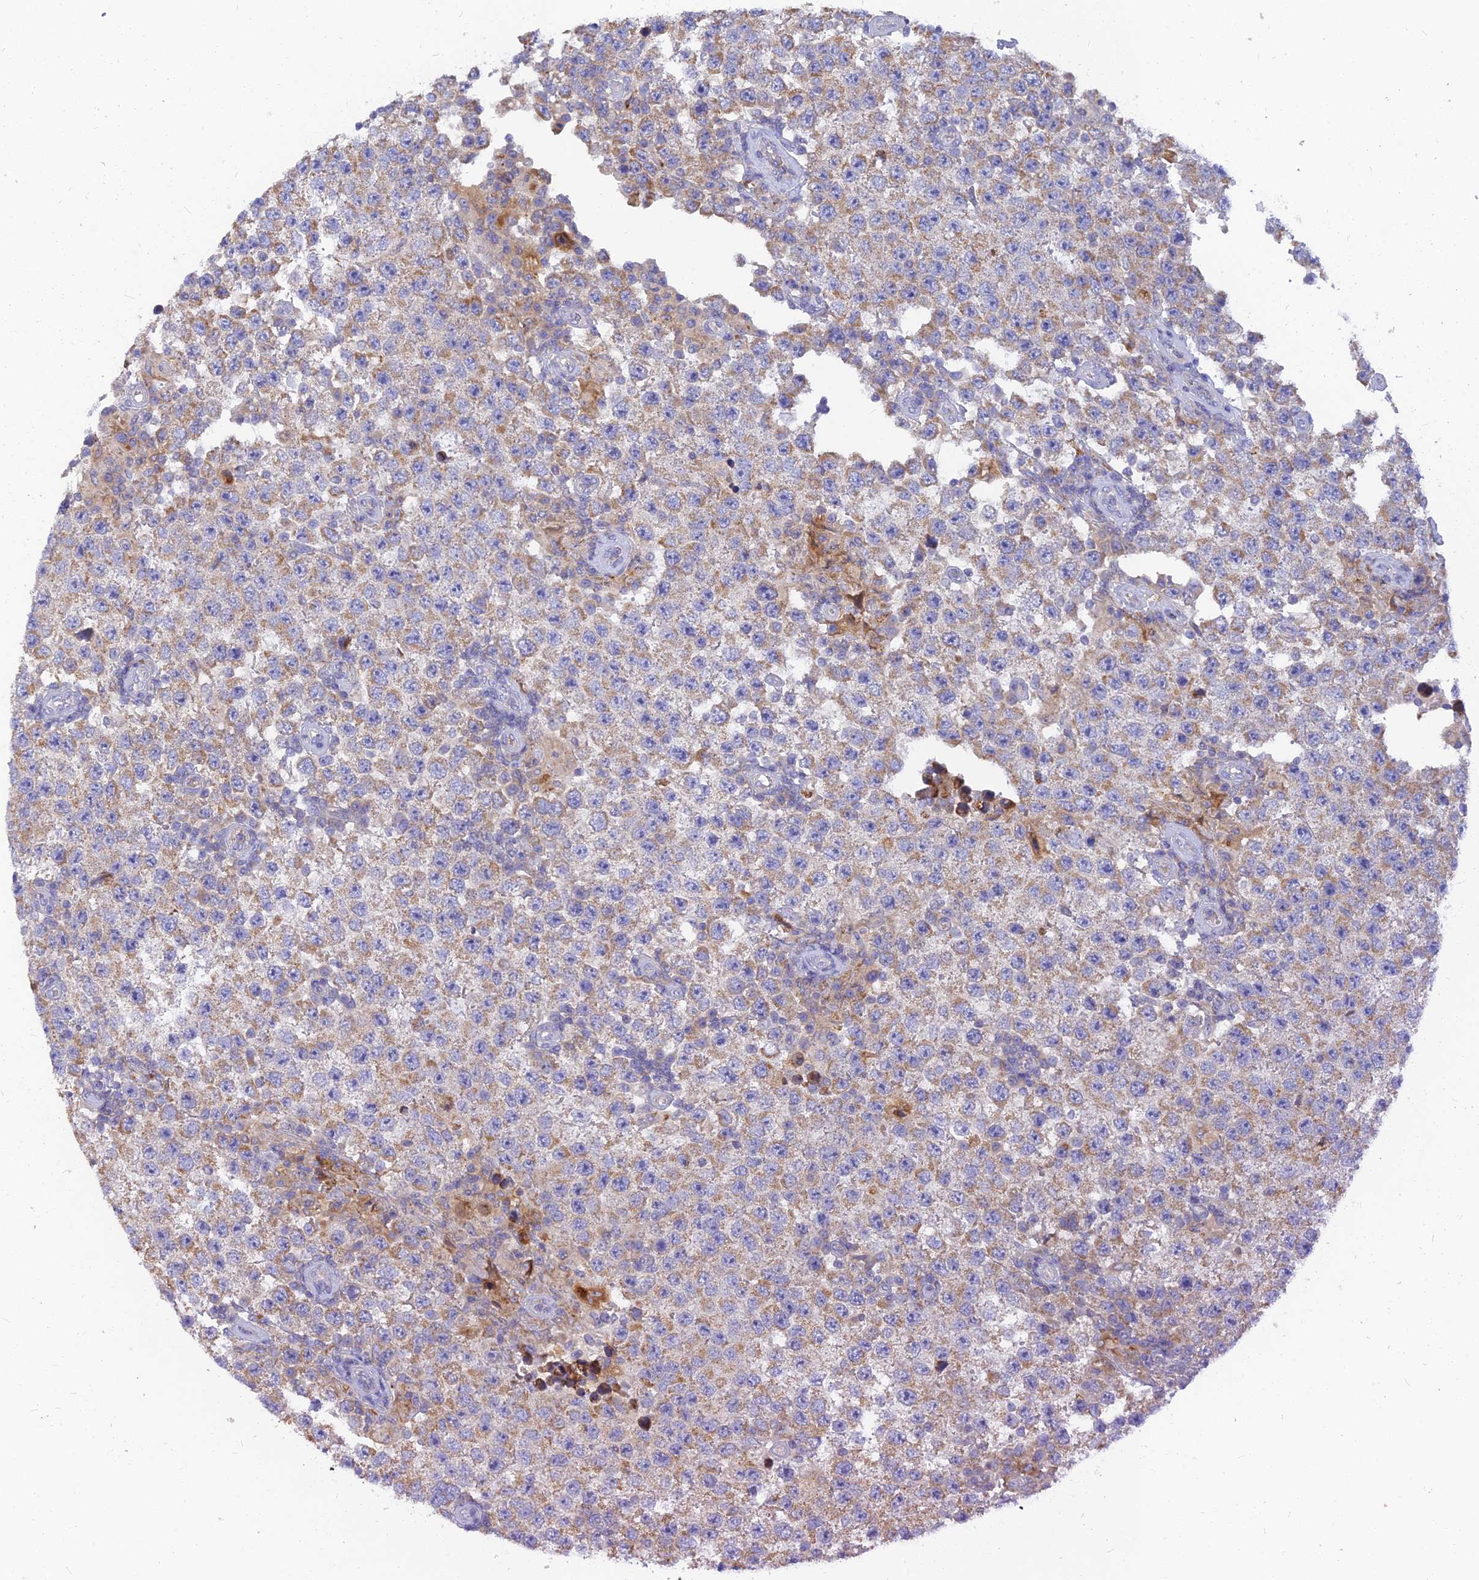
{"staining": {"intensity": "moderate", "quantity": "25%-75%", "location": "cytoplasmic/membranous"}, "tissue": "testis cancer", "cell_type": "Tumor cells", "image_type": "cancer", "snomed": [{"axis": "morphology", "description": "Normal tissue, NOS"}, {"axis": "morphology", "description": "Urothelial carcinoma, High grade"}, {"axis": "morphology", "description": "Seminoma, NOS"}, {"axis": "morphology", "description": "Carcinoma, Embryonal, NOS"}, {"axis": "topography", "description": "Urinary bladder"}, {"axis": "topography", "description": "Testis"}], "caption": "This histopathology image reveals embryonal carcinoma (testis) stained with immunohistochemistry (IHC) to label a protein in brown. The cytoplasmic/membranous of tumor cells show moderate positivity for the protein. Nuclei are counter-stained blue.", "gene": "CACNA1B", "patient": {"sex": "male", "age": 41}}